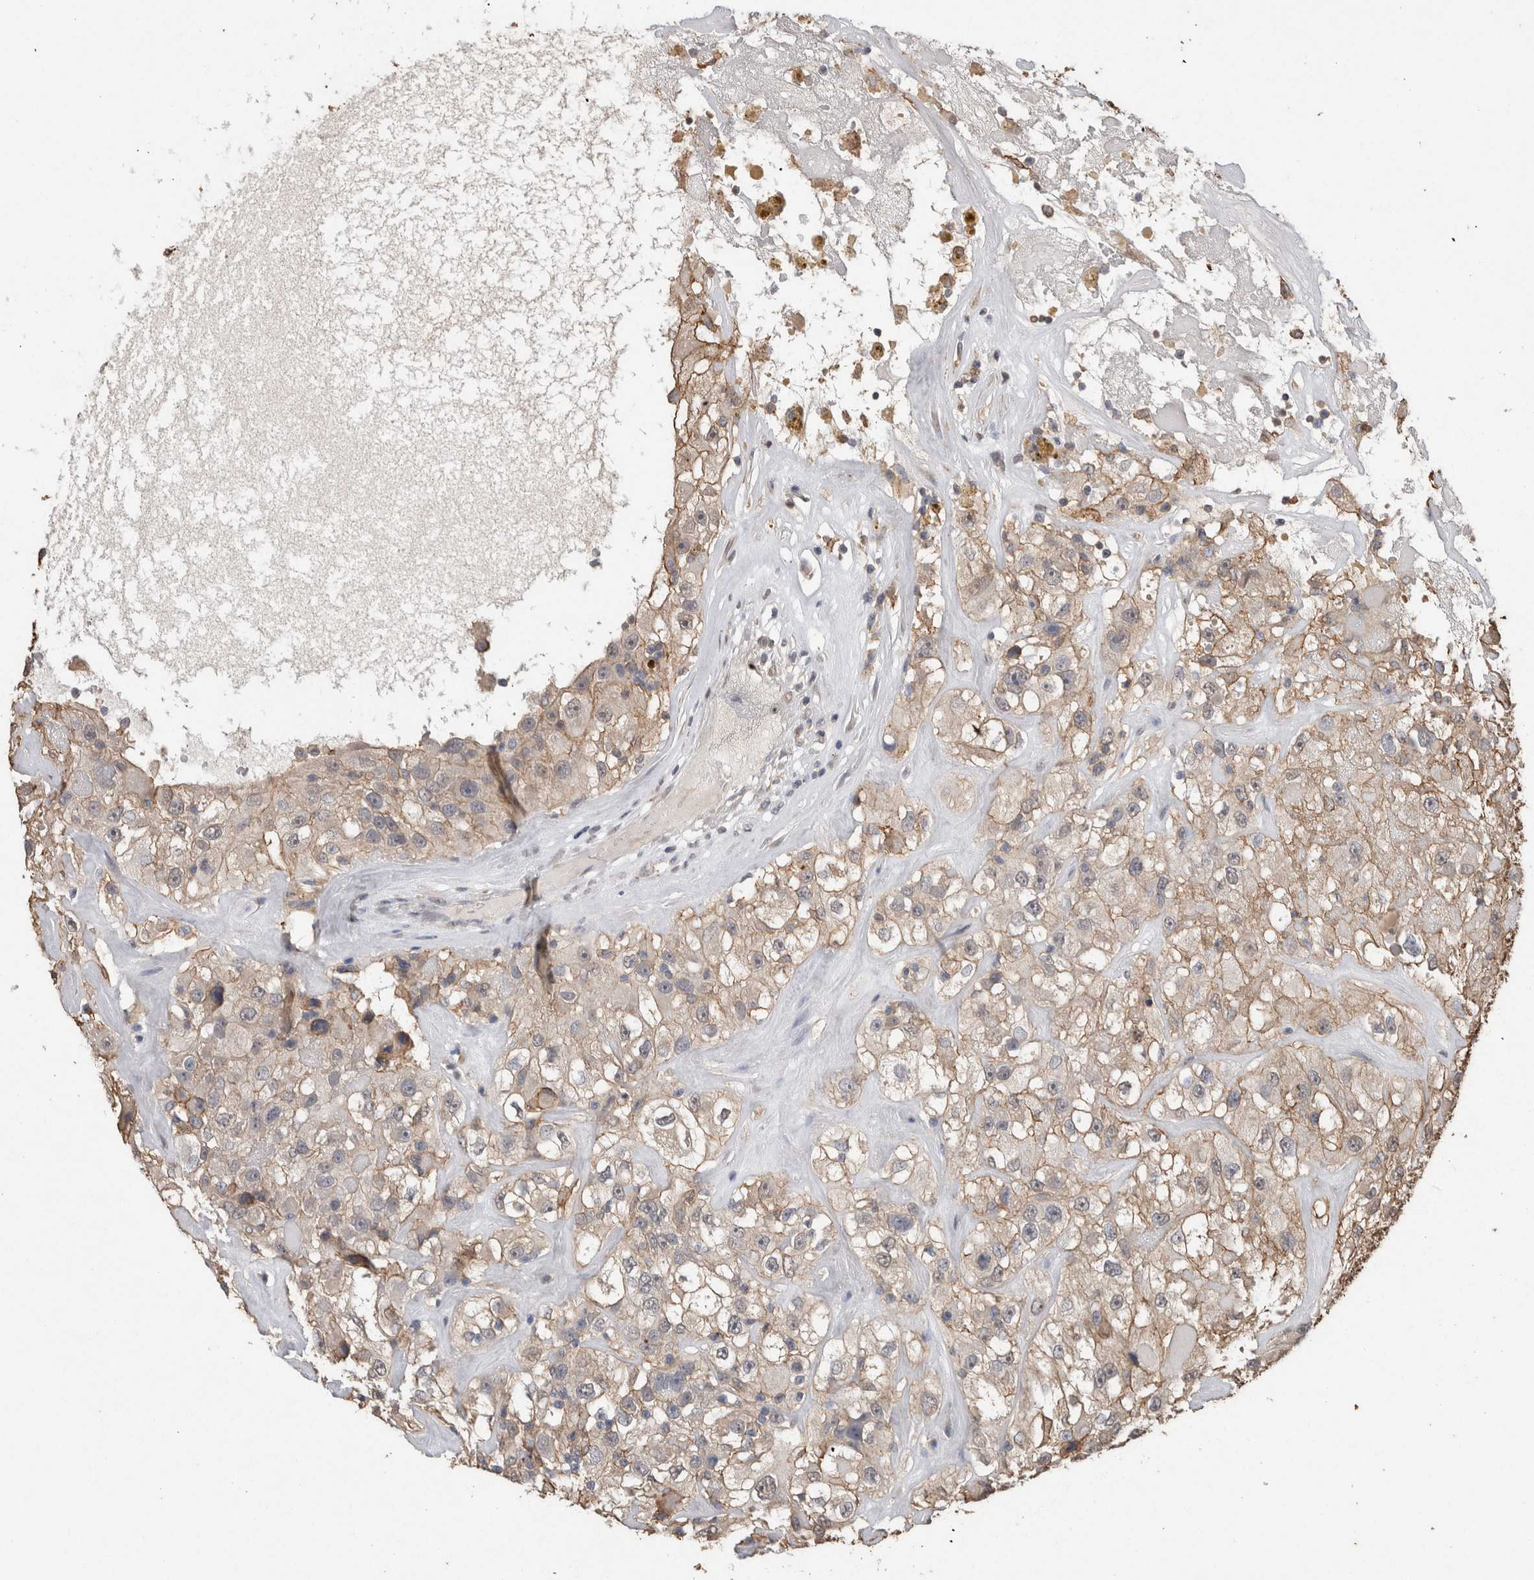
{"staining": {"intensity": "weak", "quantity": ">75%", "location": "cytoplasmic/membranous"}, "tissue": "renal cancer", "cell_type": "Tumor cells", "image_type": "cancer", "snomed": [{"axis": "morphology", "description": "Adenocarcinoma, NOS"}, {"axis": "topography", "description": "Kidney"}], "caption": "A histopathology image showing weak cytoplasmic/membranous staining in approximately >75% of tumor cells in renal cancer (adenocarcinoma), as visualized by brown immunohistochemical staining.", "gene": "S100A10", "patient": {"sex": "female", "age": 52}}